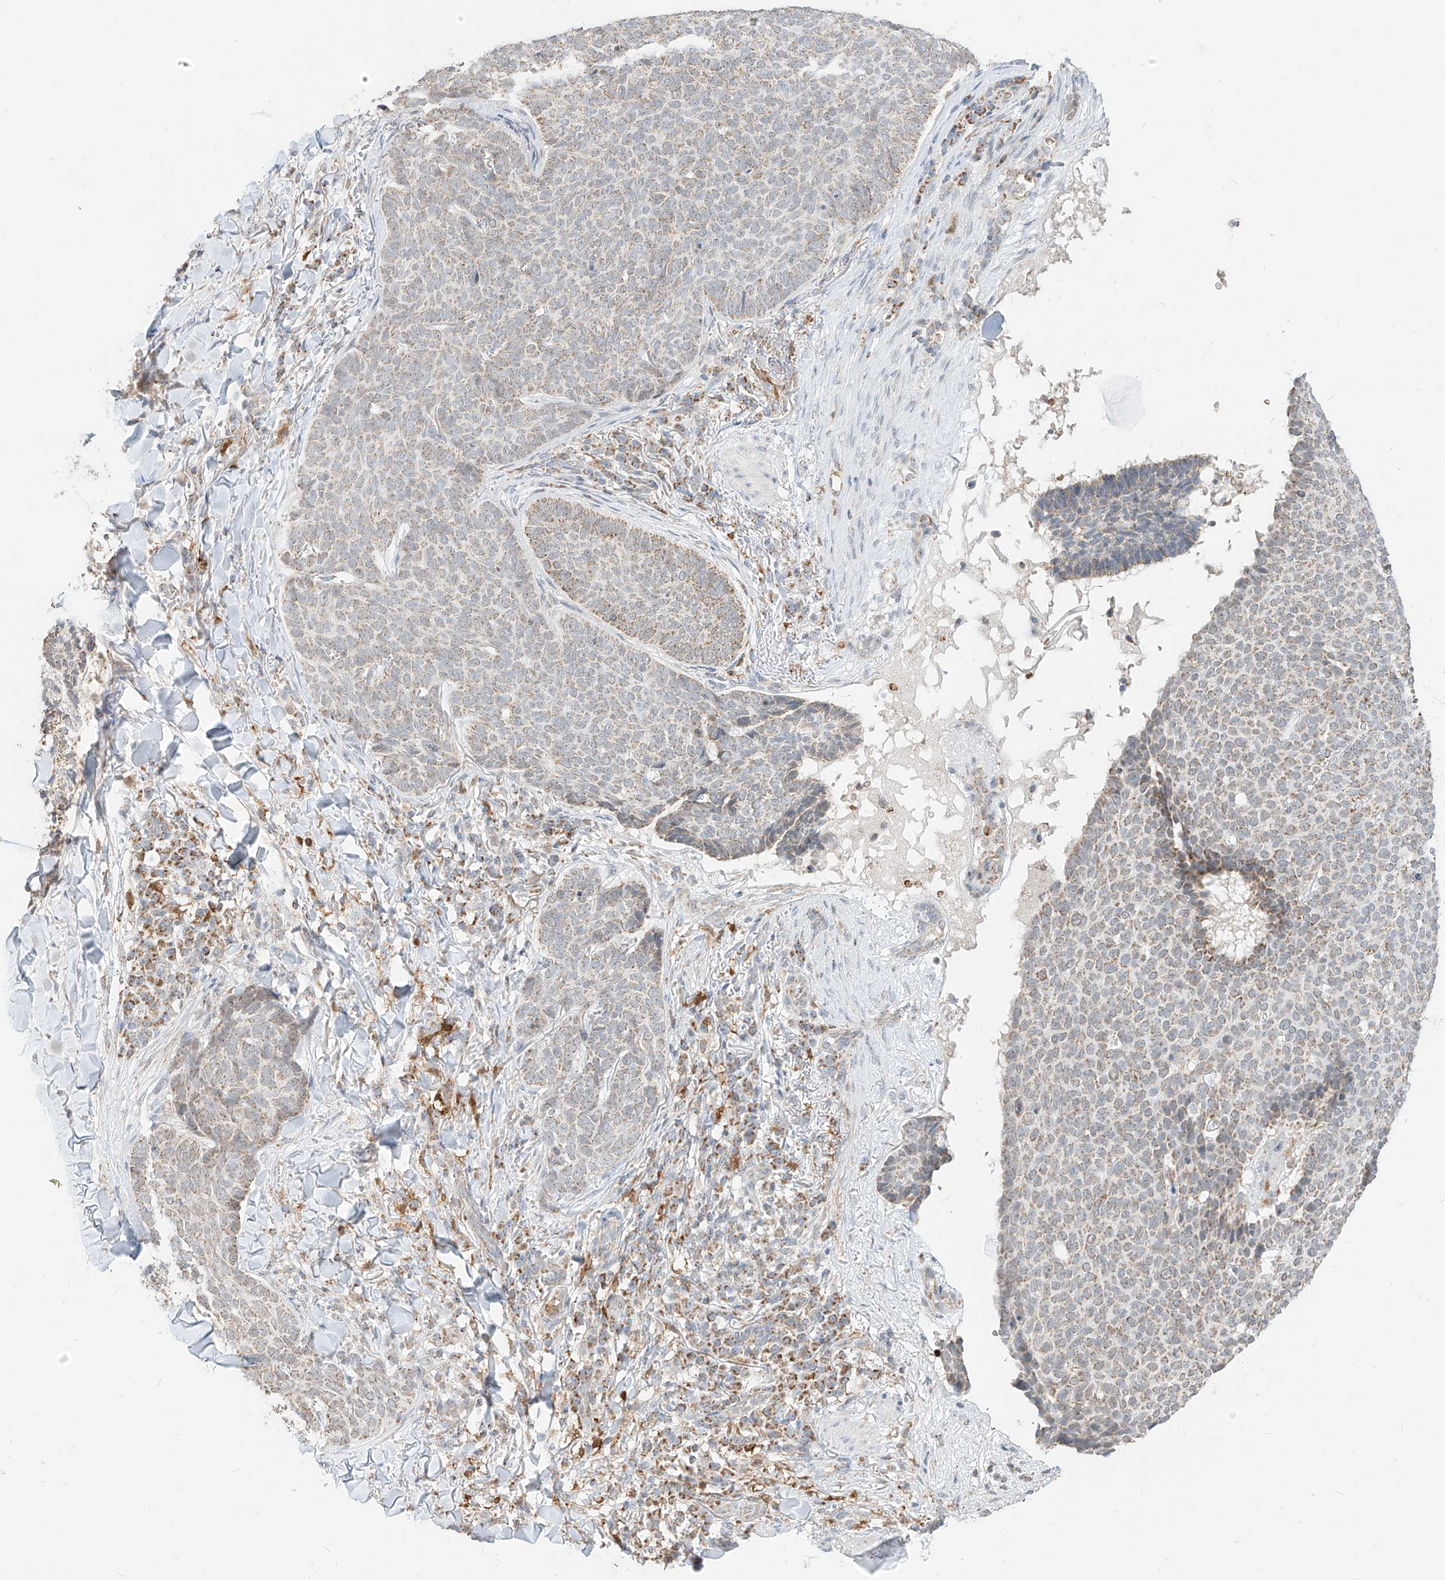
{"staining": {"intensity": "weak", "quantity": "25%-75%", "location": "cytoplasmic/membranous"}, "tissue": "skin cancer", "cell_type": "Tumor cells", "image_type": "cancer", "snomed": [{"axis": "morphology", "description": "Normal tissue, NOS"}, {"axis": "morphology", "description": "Basal cell carcinoma"}, {"axis": "topography", "description": "Skin"}], "caption": "A low amount of weak cytoplasmic/membranous staining is seen in about 25%-75% of tumor cells in skin cancer (basal cell carcinoma) tissue.", "gene": "MTUS2", "patient": {"sex": "male", "age": 50}}